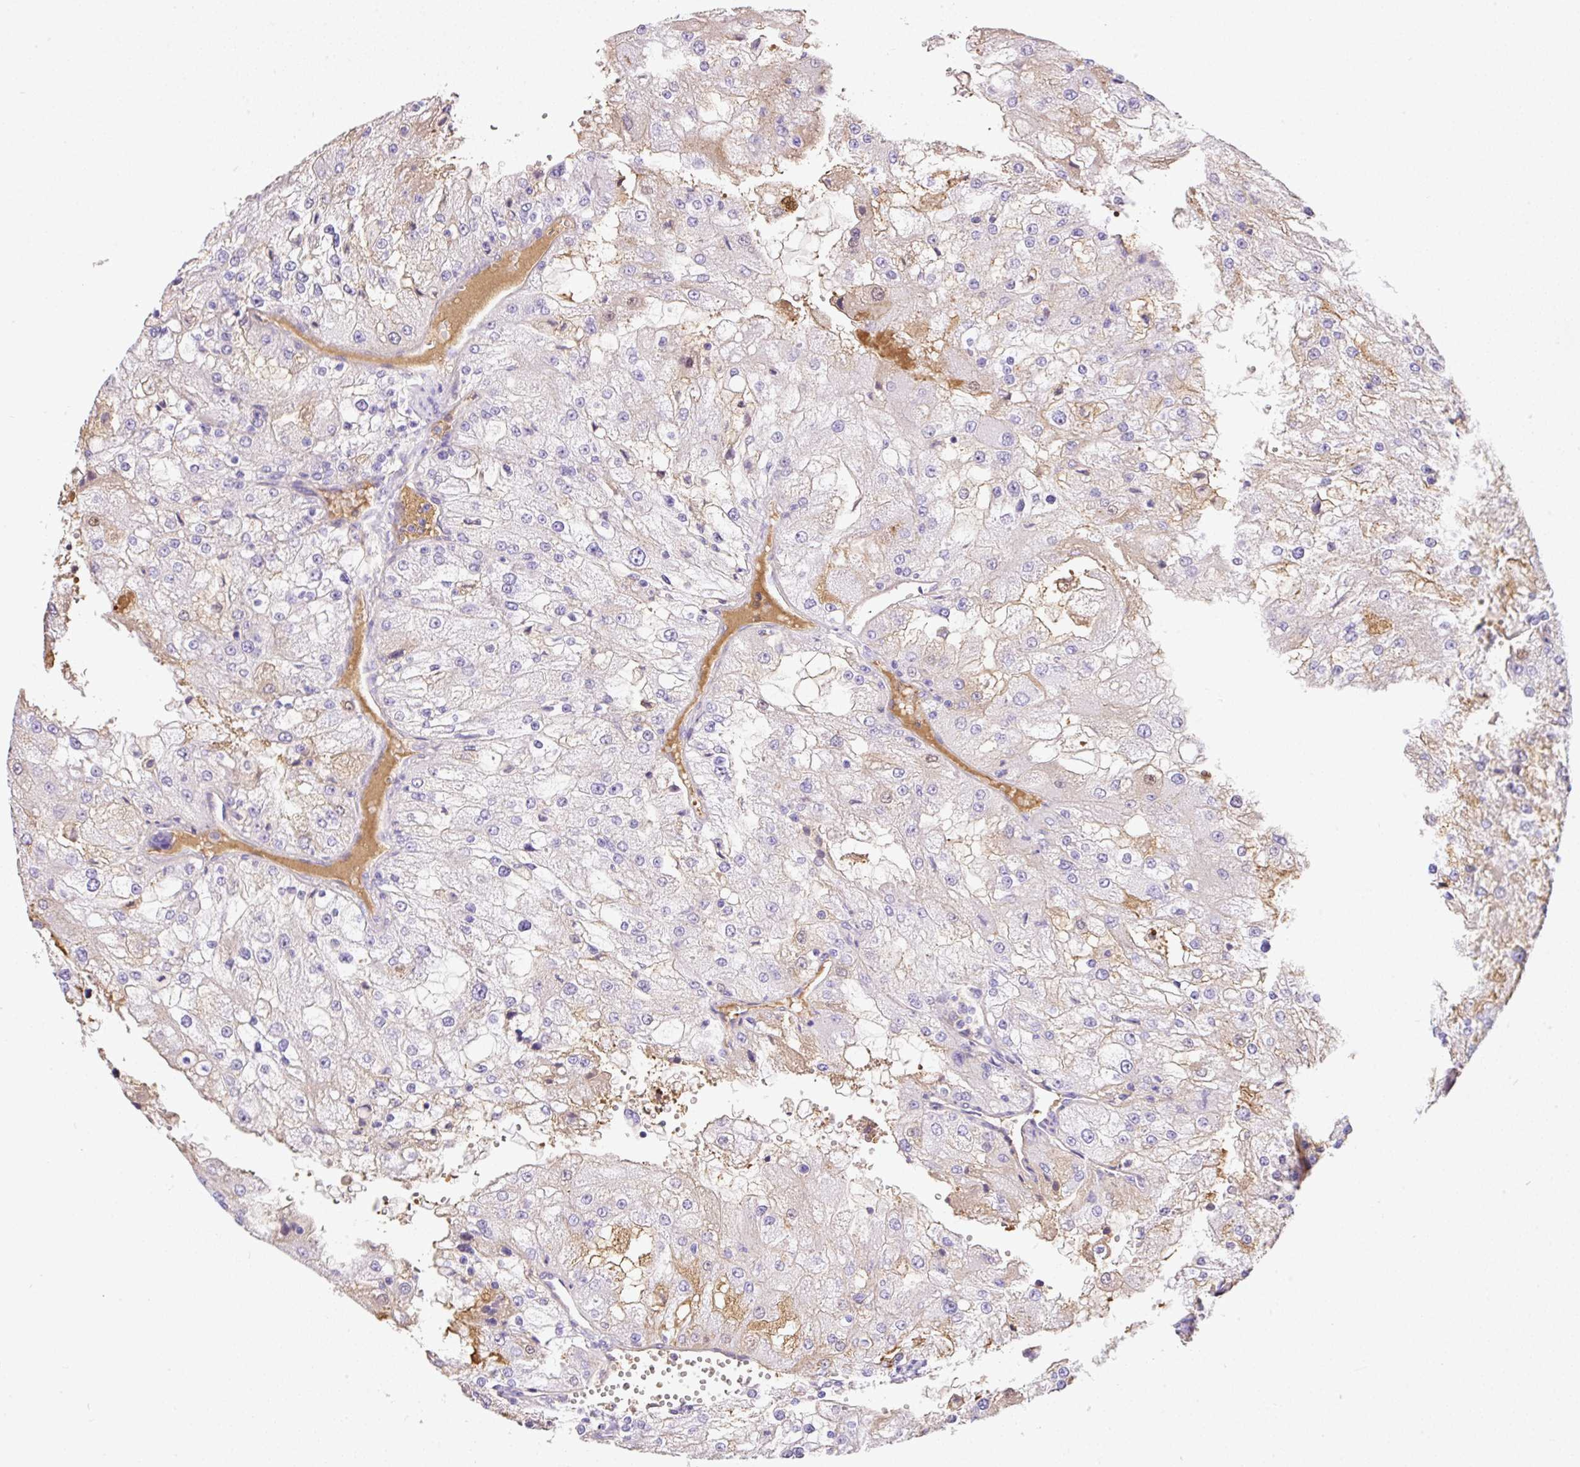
{"staining": {"intensity": "negative", "quantity": "none", "location": "none"}, "tissue": "renal cancer", "cell_type": "Tumor cells", "image_type": "cancer", "snomed": [{"axis": "morphology", "description": "Adenocarcinoma, NOS"}, {"axis": "topography", "description": "Kidney"}], "caption": "An image of human adenocarcinoma (renal) is negative for staining in tumor cells.", "gene": "TDRD15", "patient": {"sex": "female", "age": 74}}